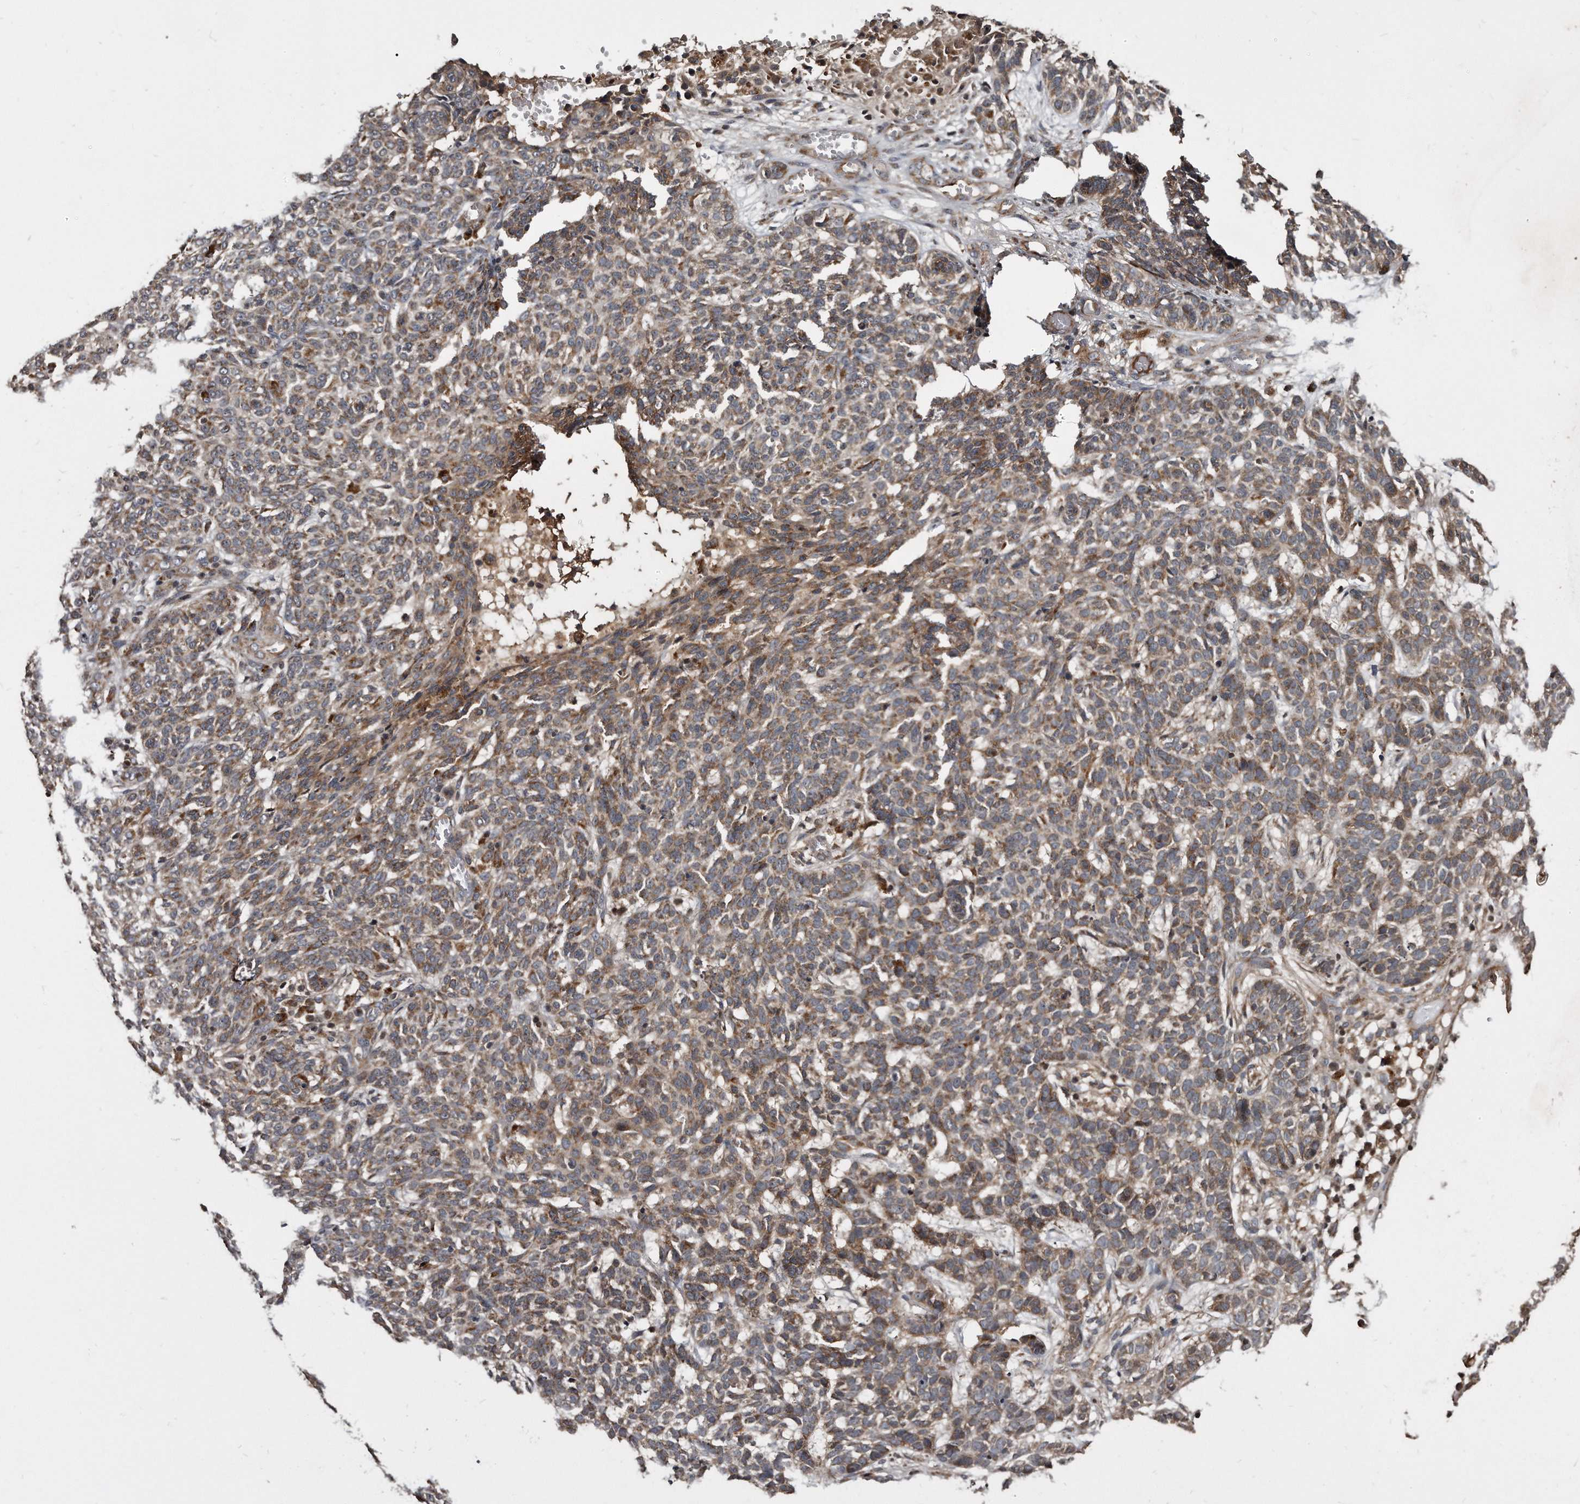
{"staining": {"intensity": "moderate", "quantity": ">75%", "location": "cytoplasmic/membranous"}, "tissue": "skin cancer", "cell_type": "Tumor cells", "image_type": "cancer", "snomed": [{"axis": "morphology", "description": "Basal cell carcinoma"}, {"axis": "topography", "description": "Skin"}], "caption": "This is an image of immunohistochemistry (IHC) staining of skin cancer (basal cell carcinoma), which shows moderate staining in the cytoplasmic/membranous of tumor cells.", "gene": "FAM136A", "patient": {"sex": "male", "age": 85}}